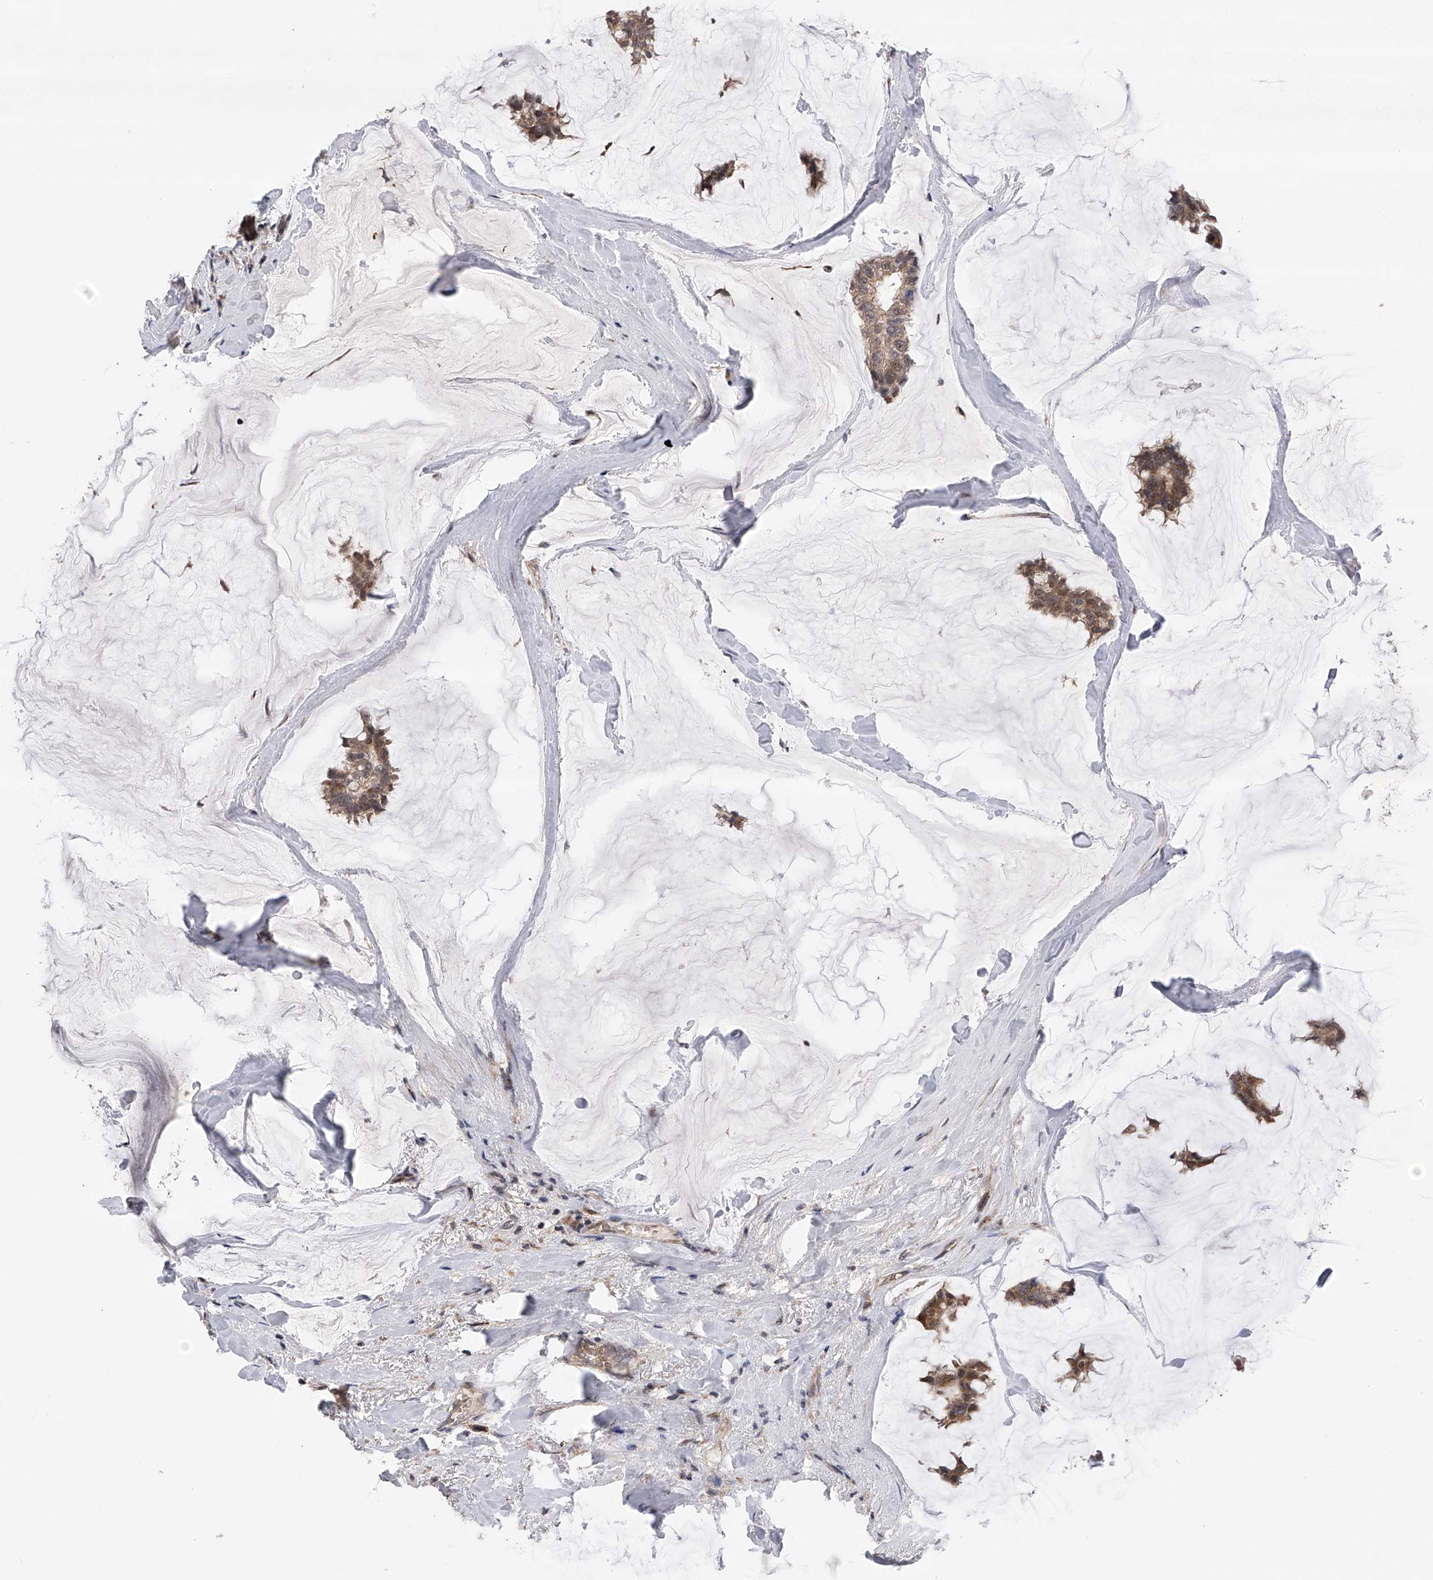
{"staining": {"intensity": "moderate", "quantity": ">75%", "location": "cytoplasmic/membranous"}, "tissue": "breast cancer", "cell_type": "Tumor cells", "image_type": "cancer", "snomed": [{"axis": "morphology", "description": "Duct carcinoma"}, {"axis": "topography", "description": "Breast"}], "caption": "Immunohistochemical staining of human breast cancer shows medium levels of moderate cytoplasmic/membranous protein expression in about >75% of tumor cells. The staining is performed using DAB (3,3'-diaminobenzidine) brown chromogen to label protein expression. The nuclei are counter-stained blue using hematoxylin.", "gene": "SPOCK1", "patient": {"sex": "female", "age": 93}}